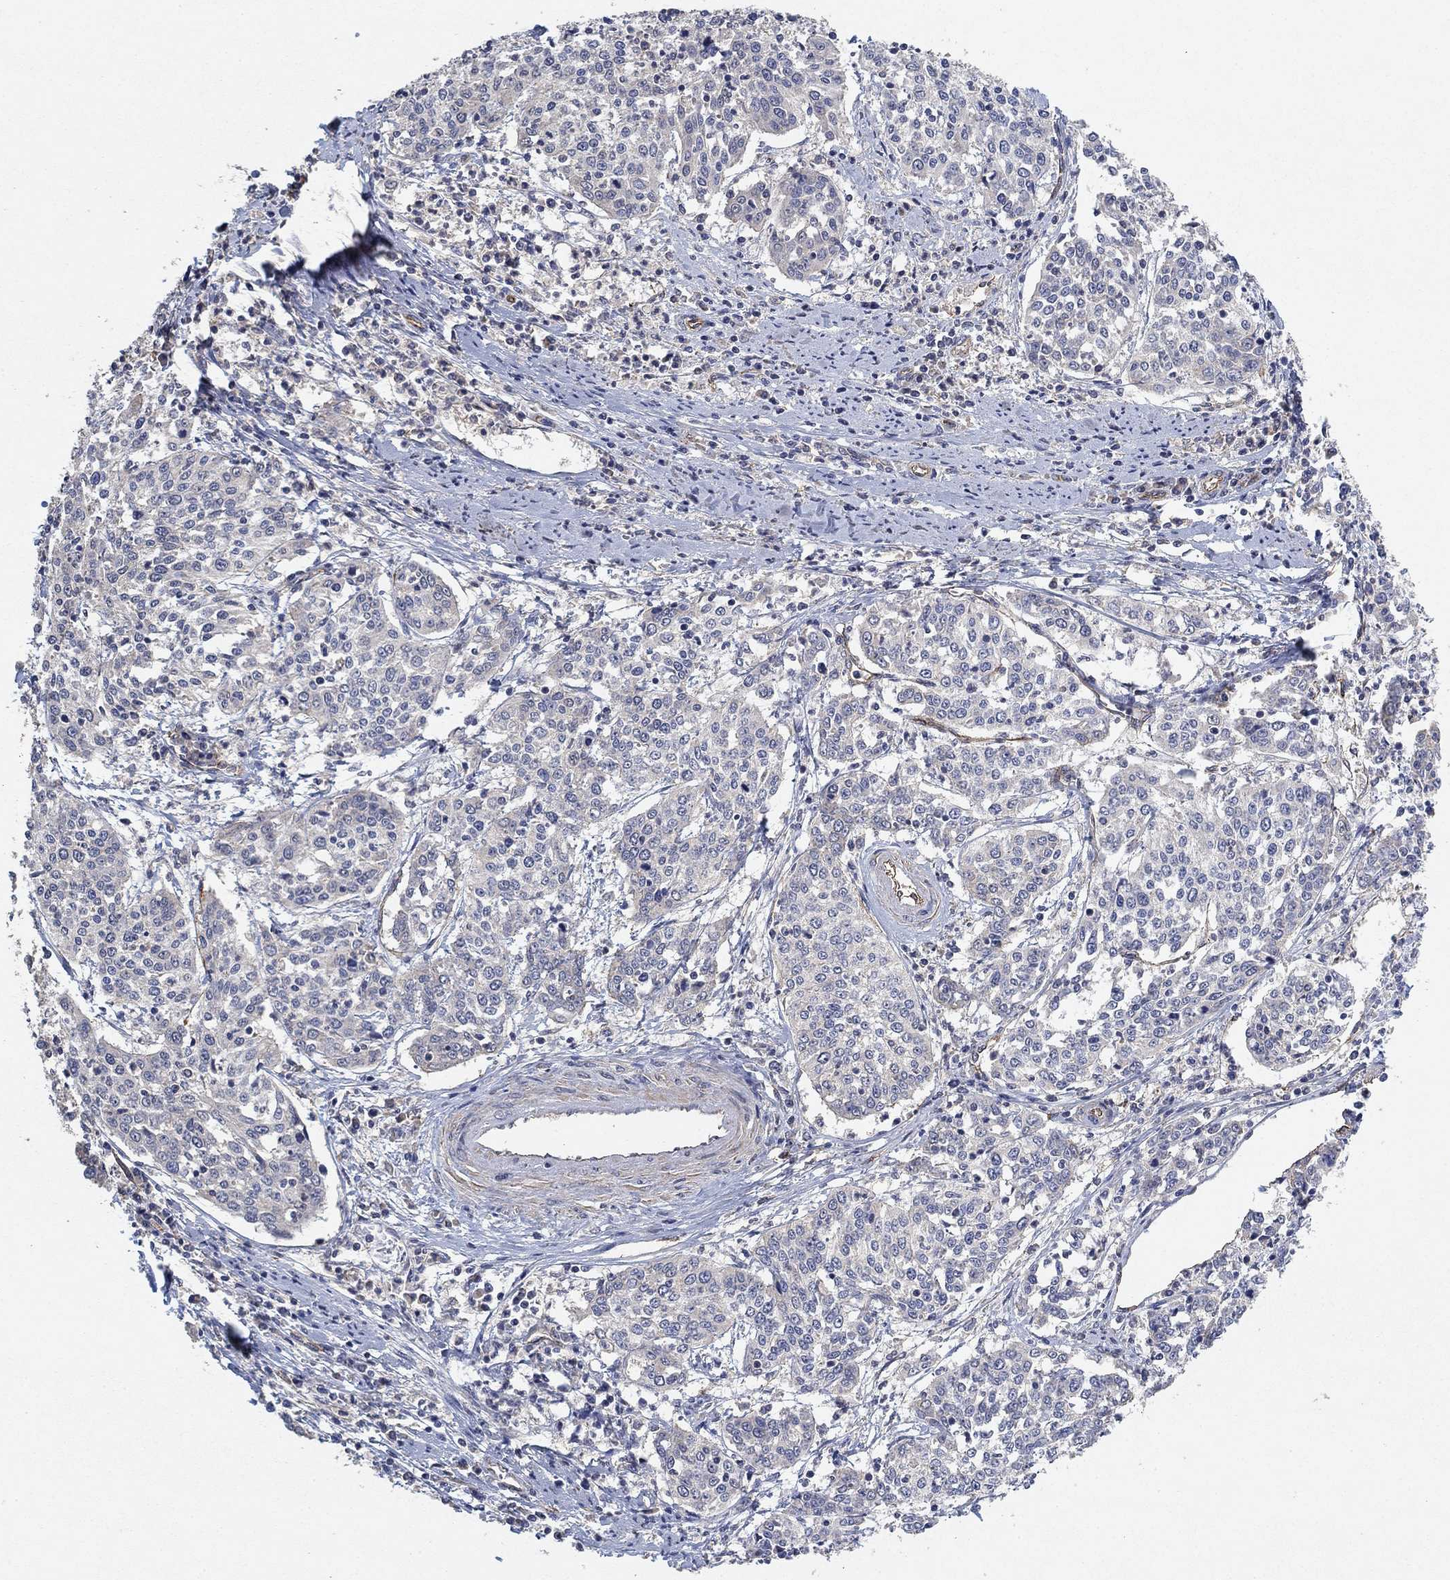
{"staining": {"intensity": "negative", "quantity": "none", "location": "none"}, "tissue": "cervical cancer", "cell_type": "Tumor cells", "image_type": "cancer", "snomed": [{"axis": "morphology", "description": "Squamous cell carcinoma, NOS"}, {"axis": "topography", "description": "Cervix"}], "caption": "This is an IHC photomicrograph of human cervical cancer. There is no staining in tumor cells.", "gene": "MCUR1", "patient": {"sex": "female", "age": 41}}